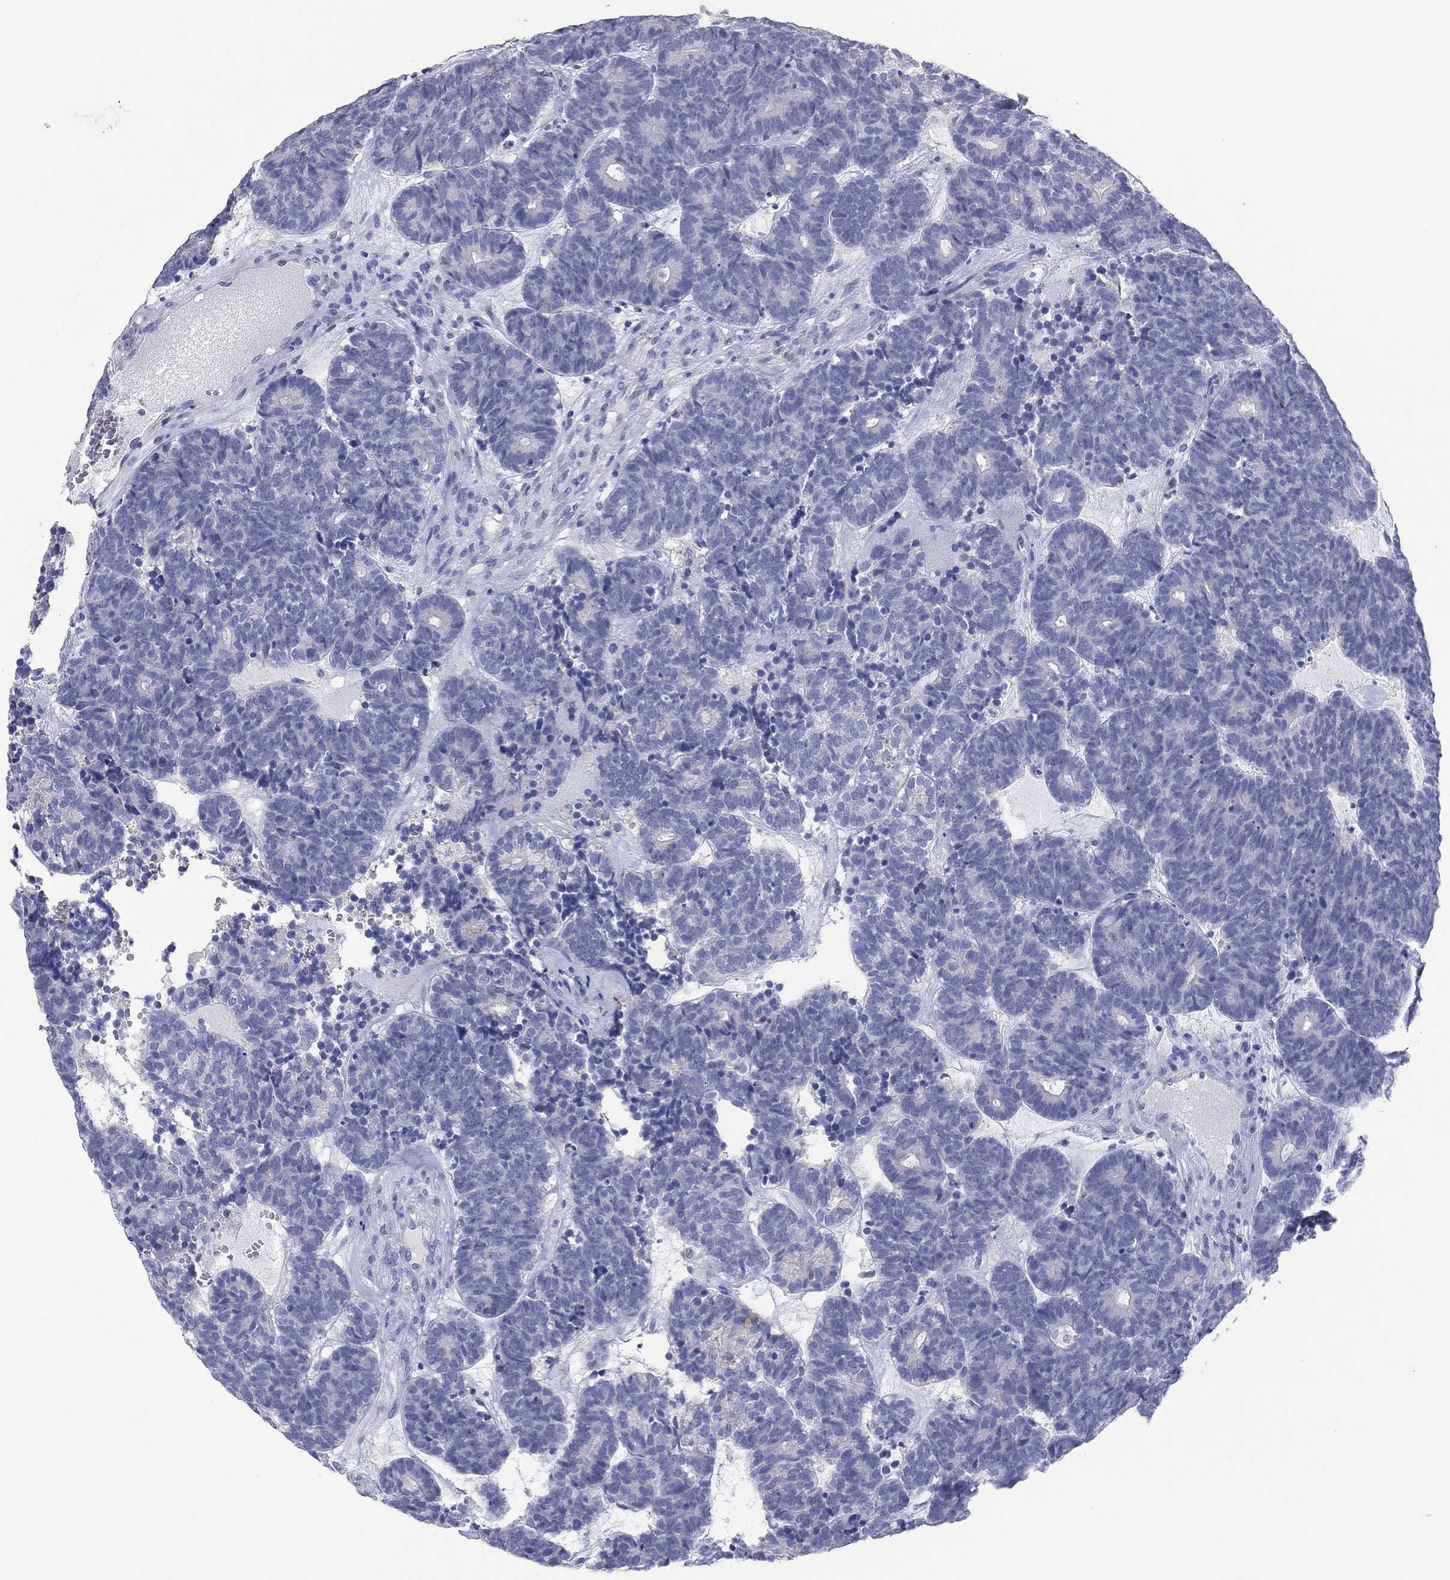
{"staining": {"intensity": "negative", "quantity": "none", "location": "none"}, "tissue": "head and neck cancer", "cell_type": "Tumor cells", "image_type": "cancer", "snomed": [{"axis": "morphology", "description": "Adenocarcinoma, NOS"}, {"axis": "topography", "description": "Head-Neck"}], "caption": "Immunohistochemistry micrograph of human head and neck adenocarcinoma stained for a protein (brown), which displays no positivity in tumor cells.", "gene": "CPNE6", "patient": {"sex": "female", "age": 81}}